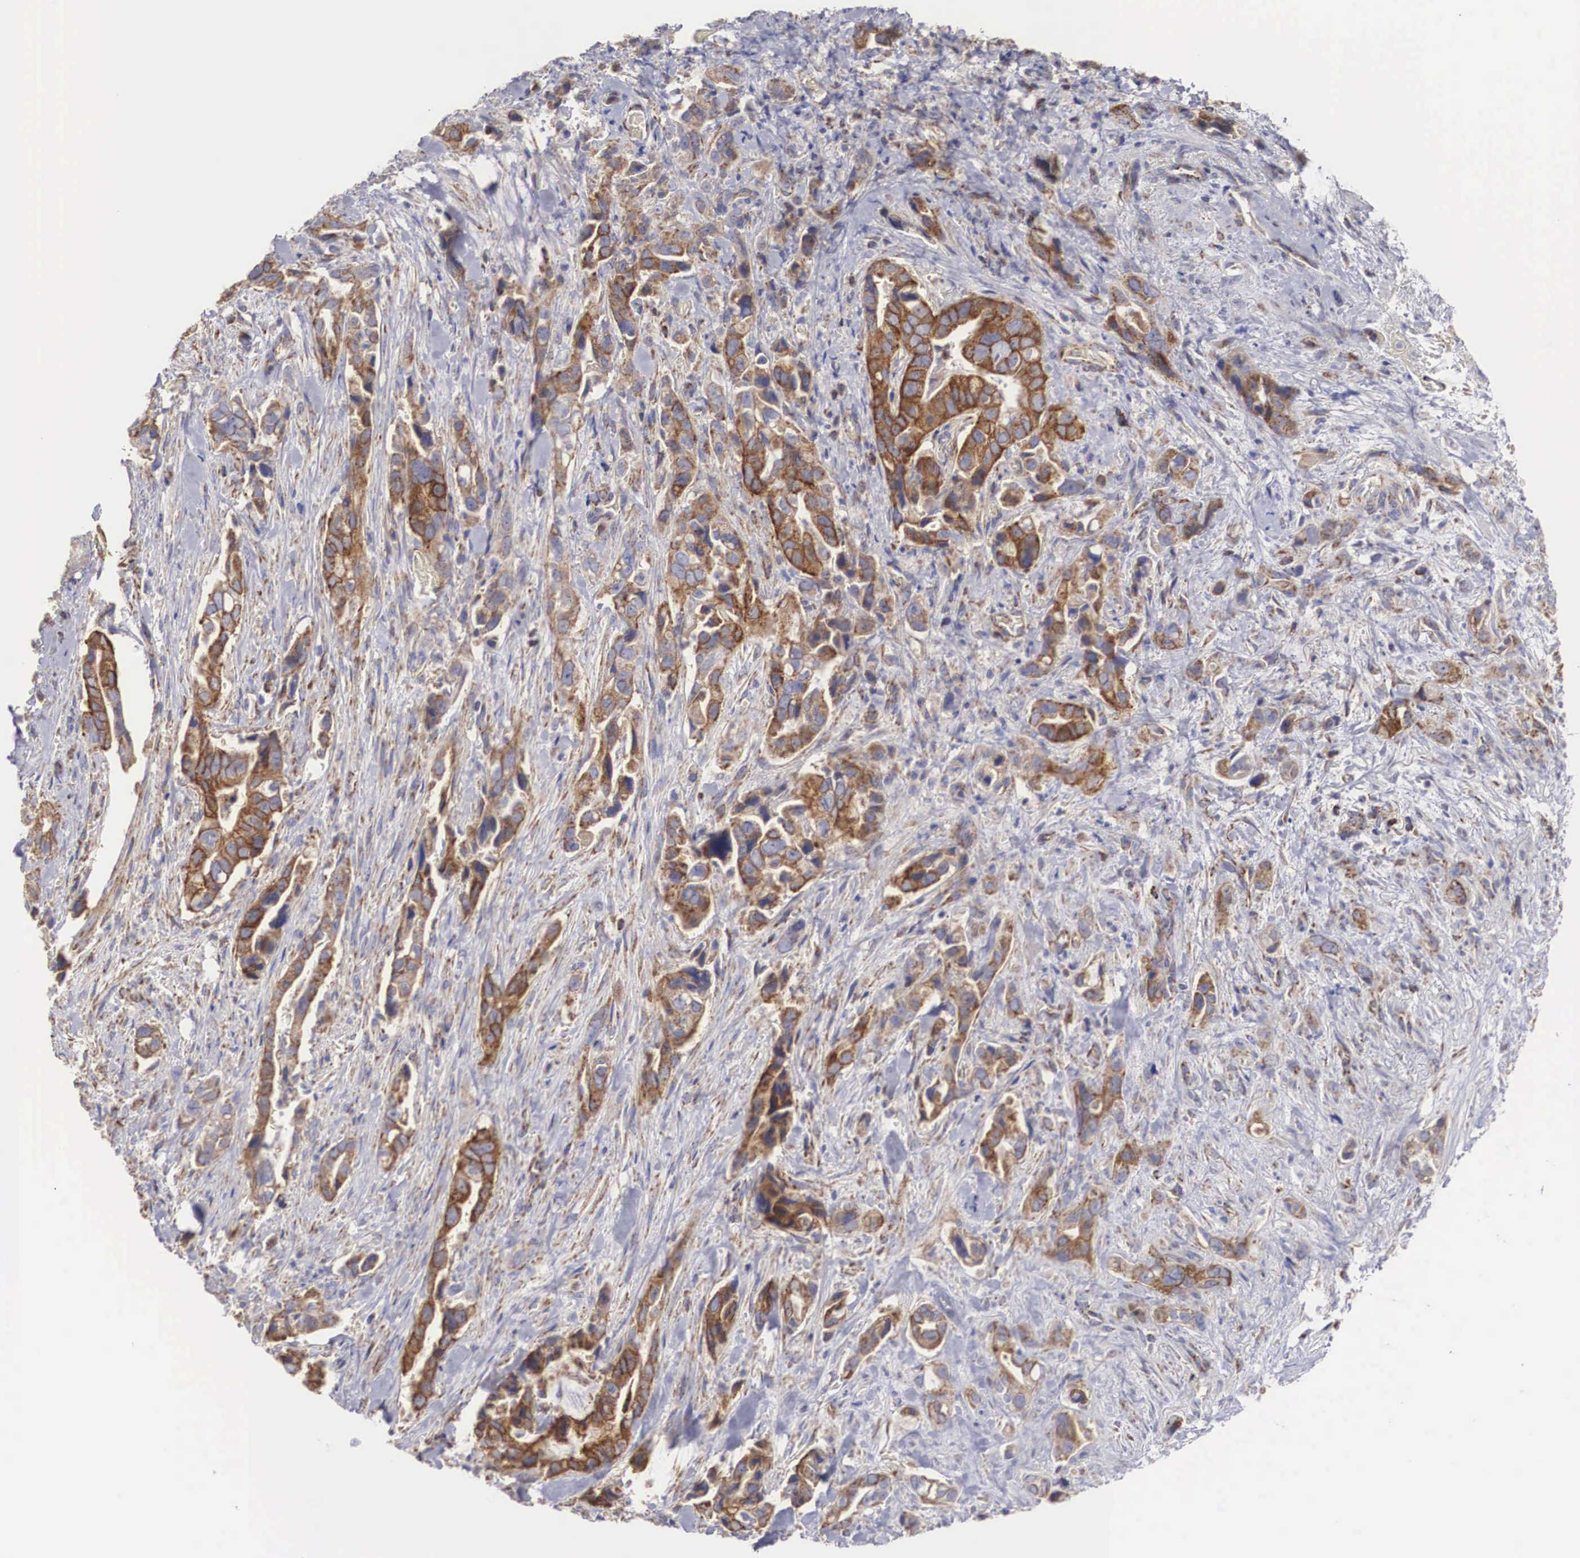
{"staining": {"intensity": "moderate", "quantity": ">75%", "location": "cytoplasmic/membranous"}, "tissue": "pancreatic cancer", "cell_type": "Tumor cells", "image_type": "cancer", "snomed": [{"axis": "morphology", "description": "Adenocarcinoma, NOS"}, {"axis": "topography", "description": "Pancreas"}], "caption": "Immunohistochemical staining of pancreatic adenocarcinoma demonstrates medium levels of moderate cytoplasmic/membranous protein positivity in about >75% of tumor cells.", "gene": "XPNPEP3", "patient": {"sex": "male", "age": 69}}